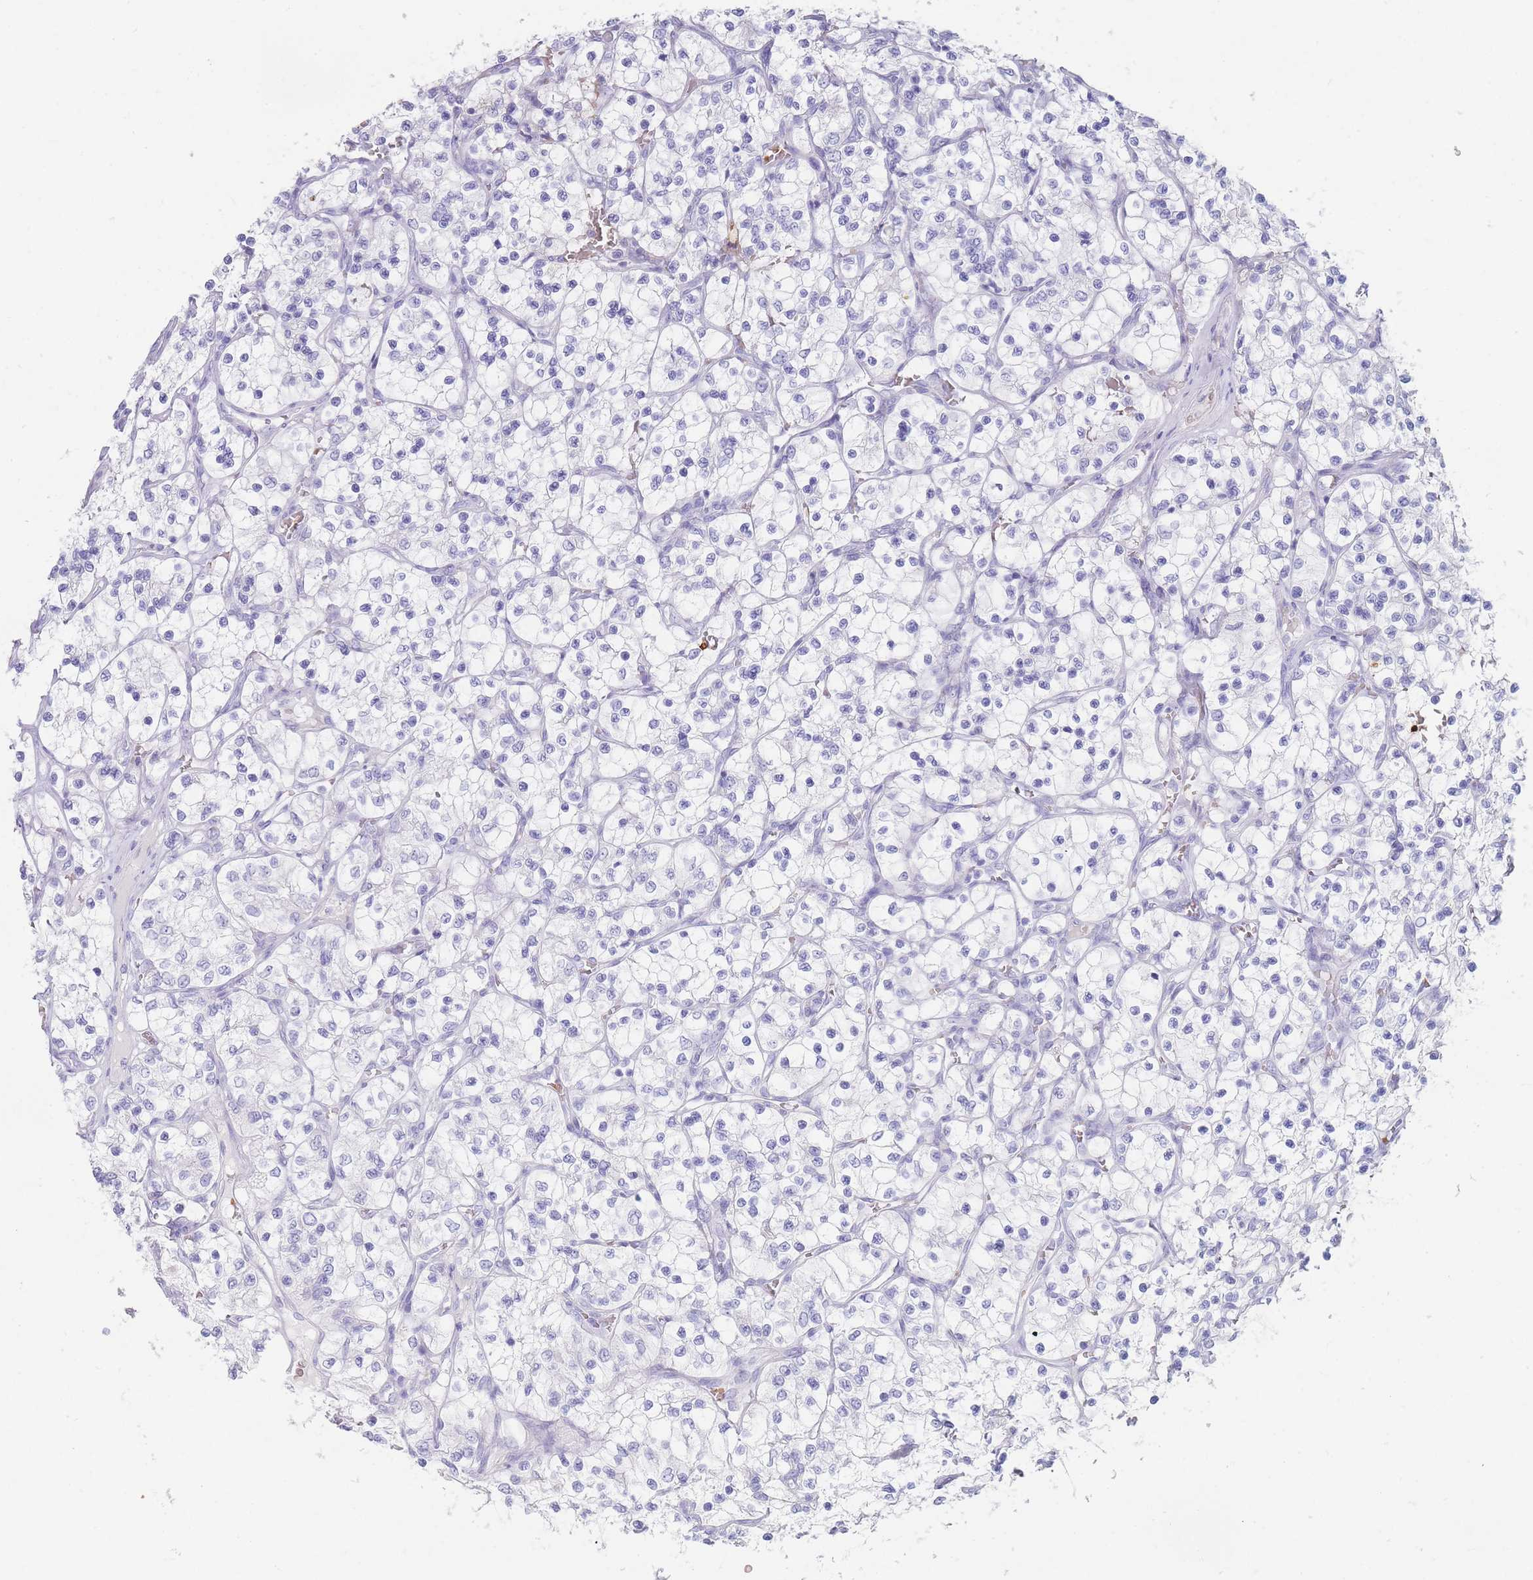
{"staining": {"intensity": "negative", "quantity": "none", "location": "none"}, "tissue": "renal cancer", "cell_type": "Tumor cells", "image_type": "cancer", "snomed": [{"axis": "morphology", "description": "Adenocarcinoma, NOS"}, {"axis": "topography", "description": "Kidney"}], "caption": "An image of adenocarcinoma (renal) stained for a protein exhibits no brown staining in tumor cells.", "gene": "HBG2", "patient": {"sex": "female", "age": 69}}